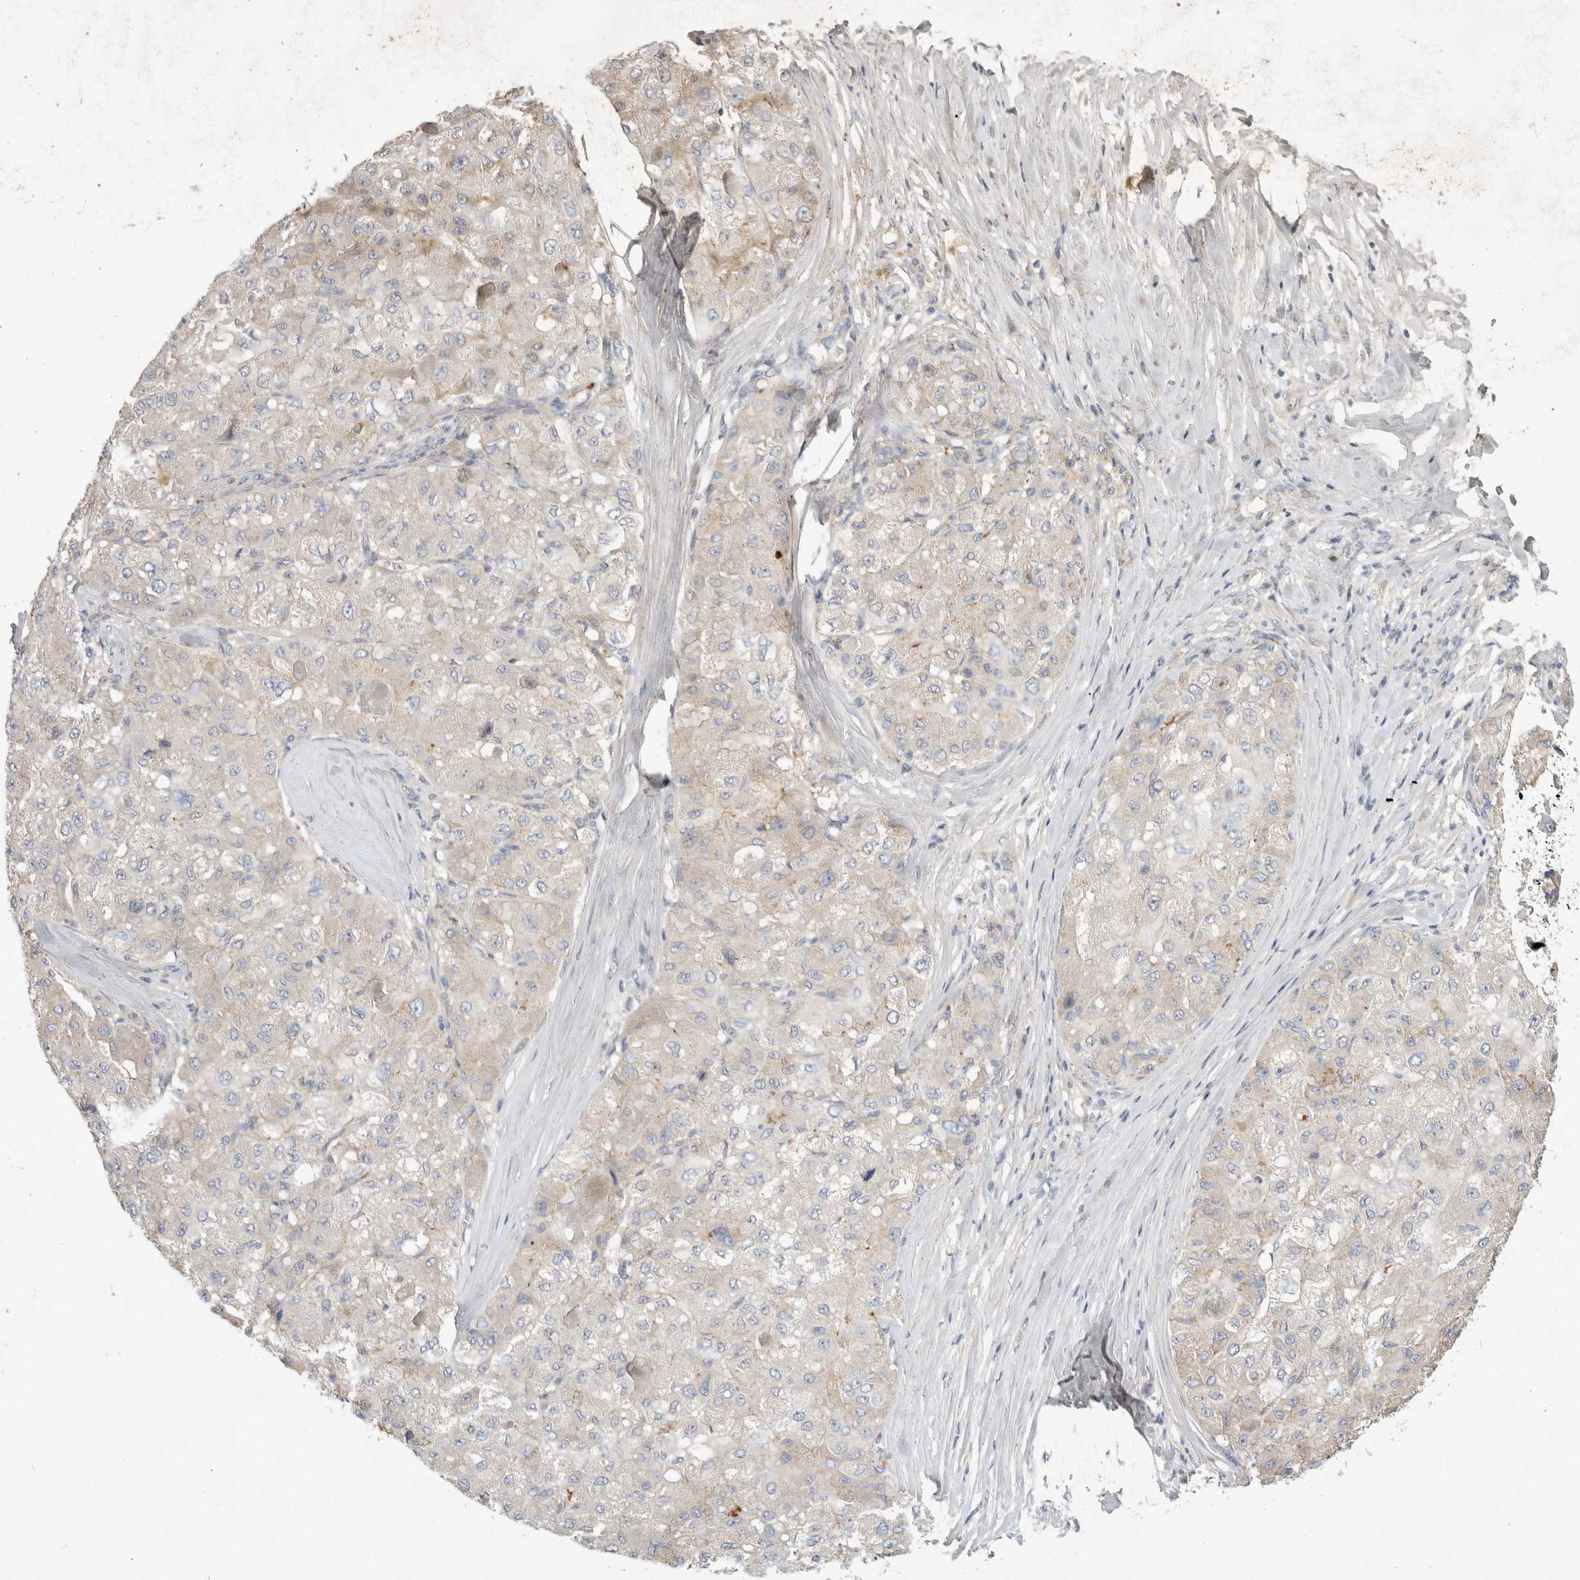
{"staining": {"intensity": "weak", "quantity": "<25%", "location": "cytoplasmic/membranous"}, "tissue": "liver cancer", "cell_type": "Tumor cells", "image_type": "cancer", "snomed": [{"axis": "morphology", "description": "Carcinoma, Hepatocellular, NOS"}, {"axis": "topography", "description": "Liver"}], "caption": "A micrograph of human hepatocellular carcinoma (liver) is negative for staining in tumor cells. (Stains: DAB immunohistochemistry (IHC) with hematoxylin counter stain, Microscopy: brightfield microscopy at high magnification).", "gene": "TOM1L2", "patient": {"sex": "male", "age": 80}}